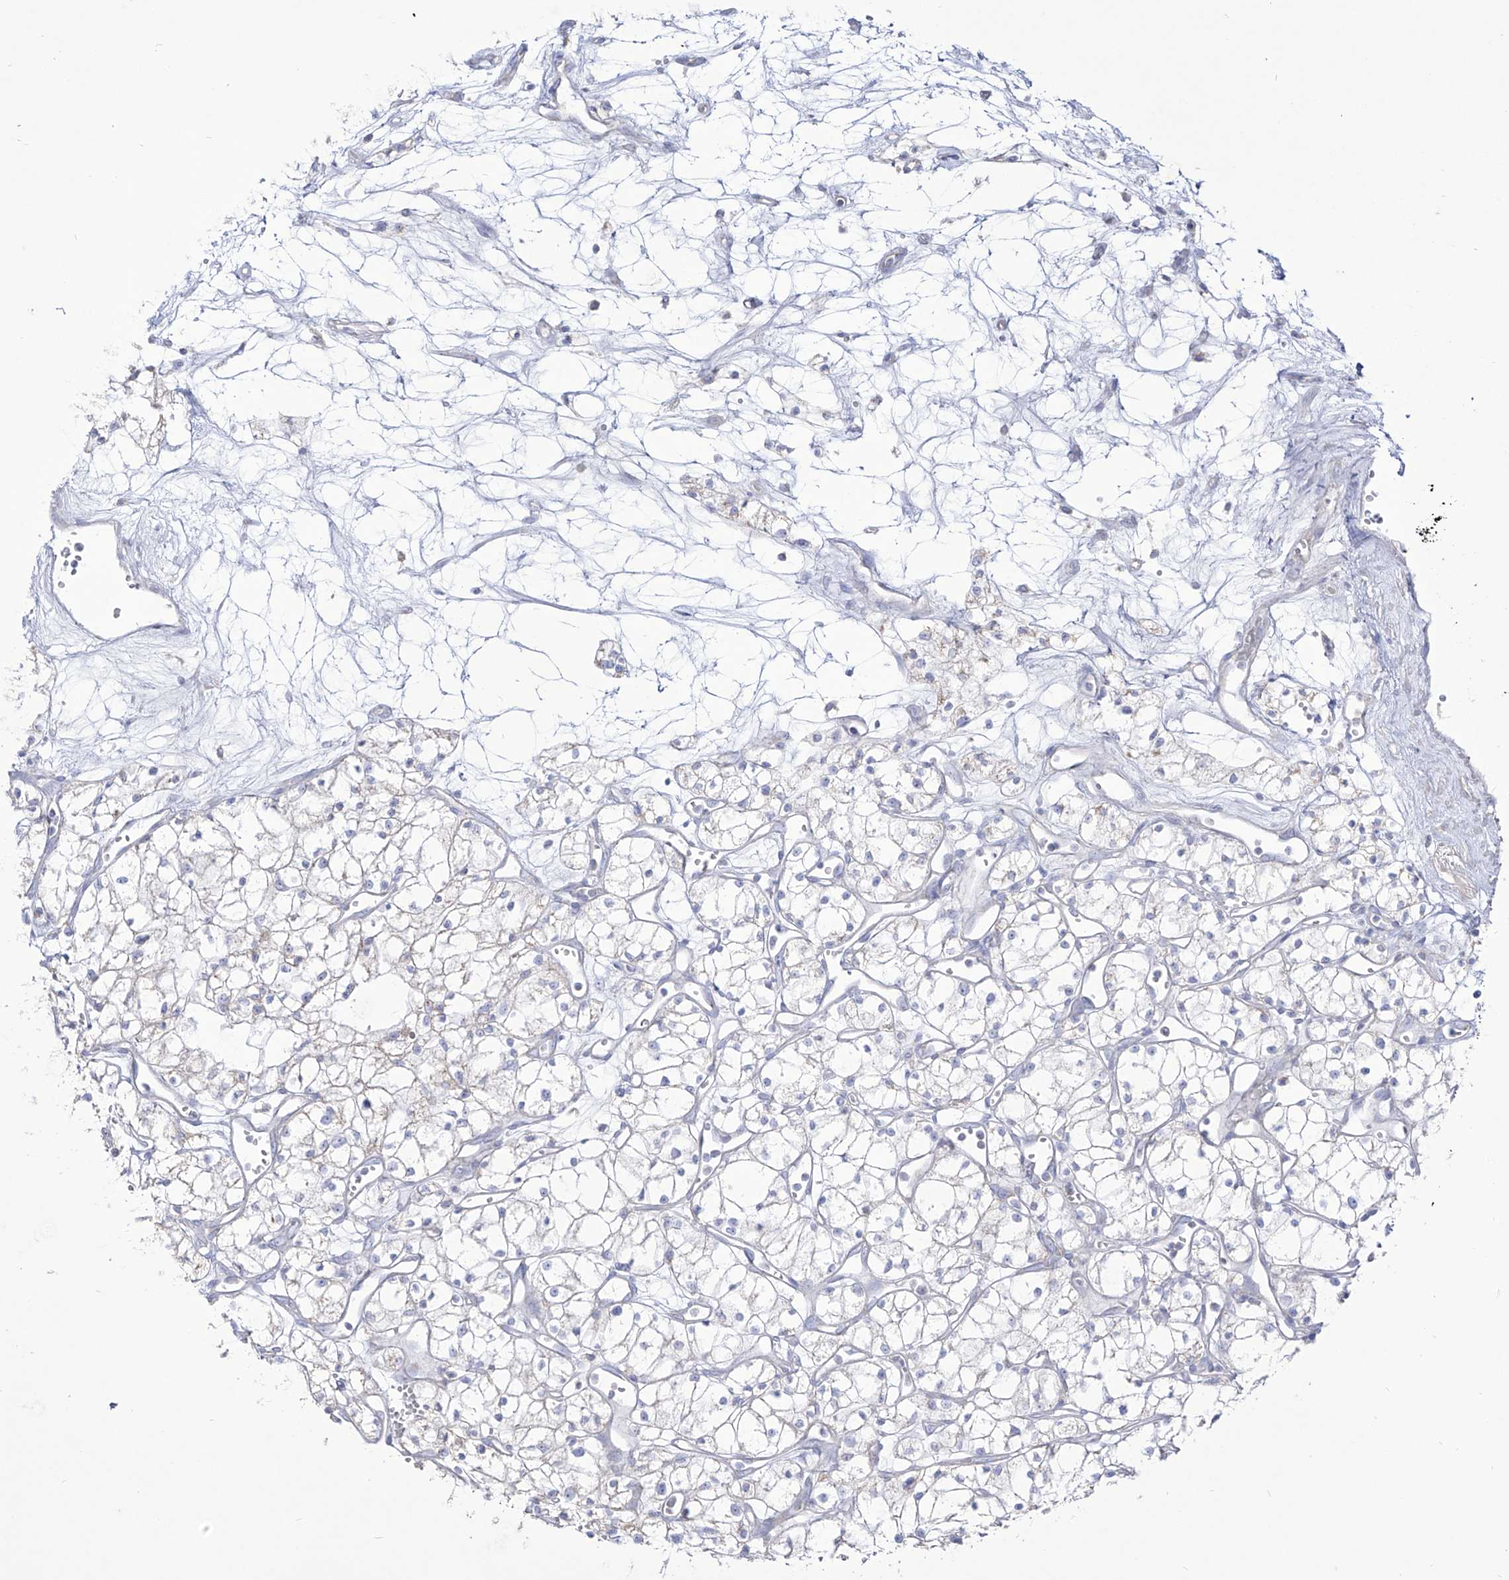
{"staining": {"intensity": "negative", "quantity": "none", "location": "none"}, "tissue": "renal cancer", "cell_type": "Tumor cells", "image_type": "cancer", "snomed": [{"axis": "morphology", "description": "Adenocarcinoma, NOS"}, {"axis": "topography", "description": "Kidney"}], "caption": "Renal adenocarcinoma stained for a protein using immunohistochemistry (IHC) reveals no expression tumor cells.", "gene": "RCHY1", "patient": {"sex": "male", "age": 59}}